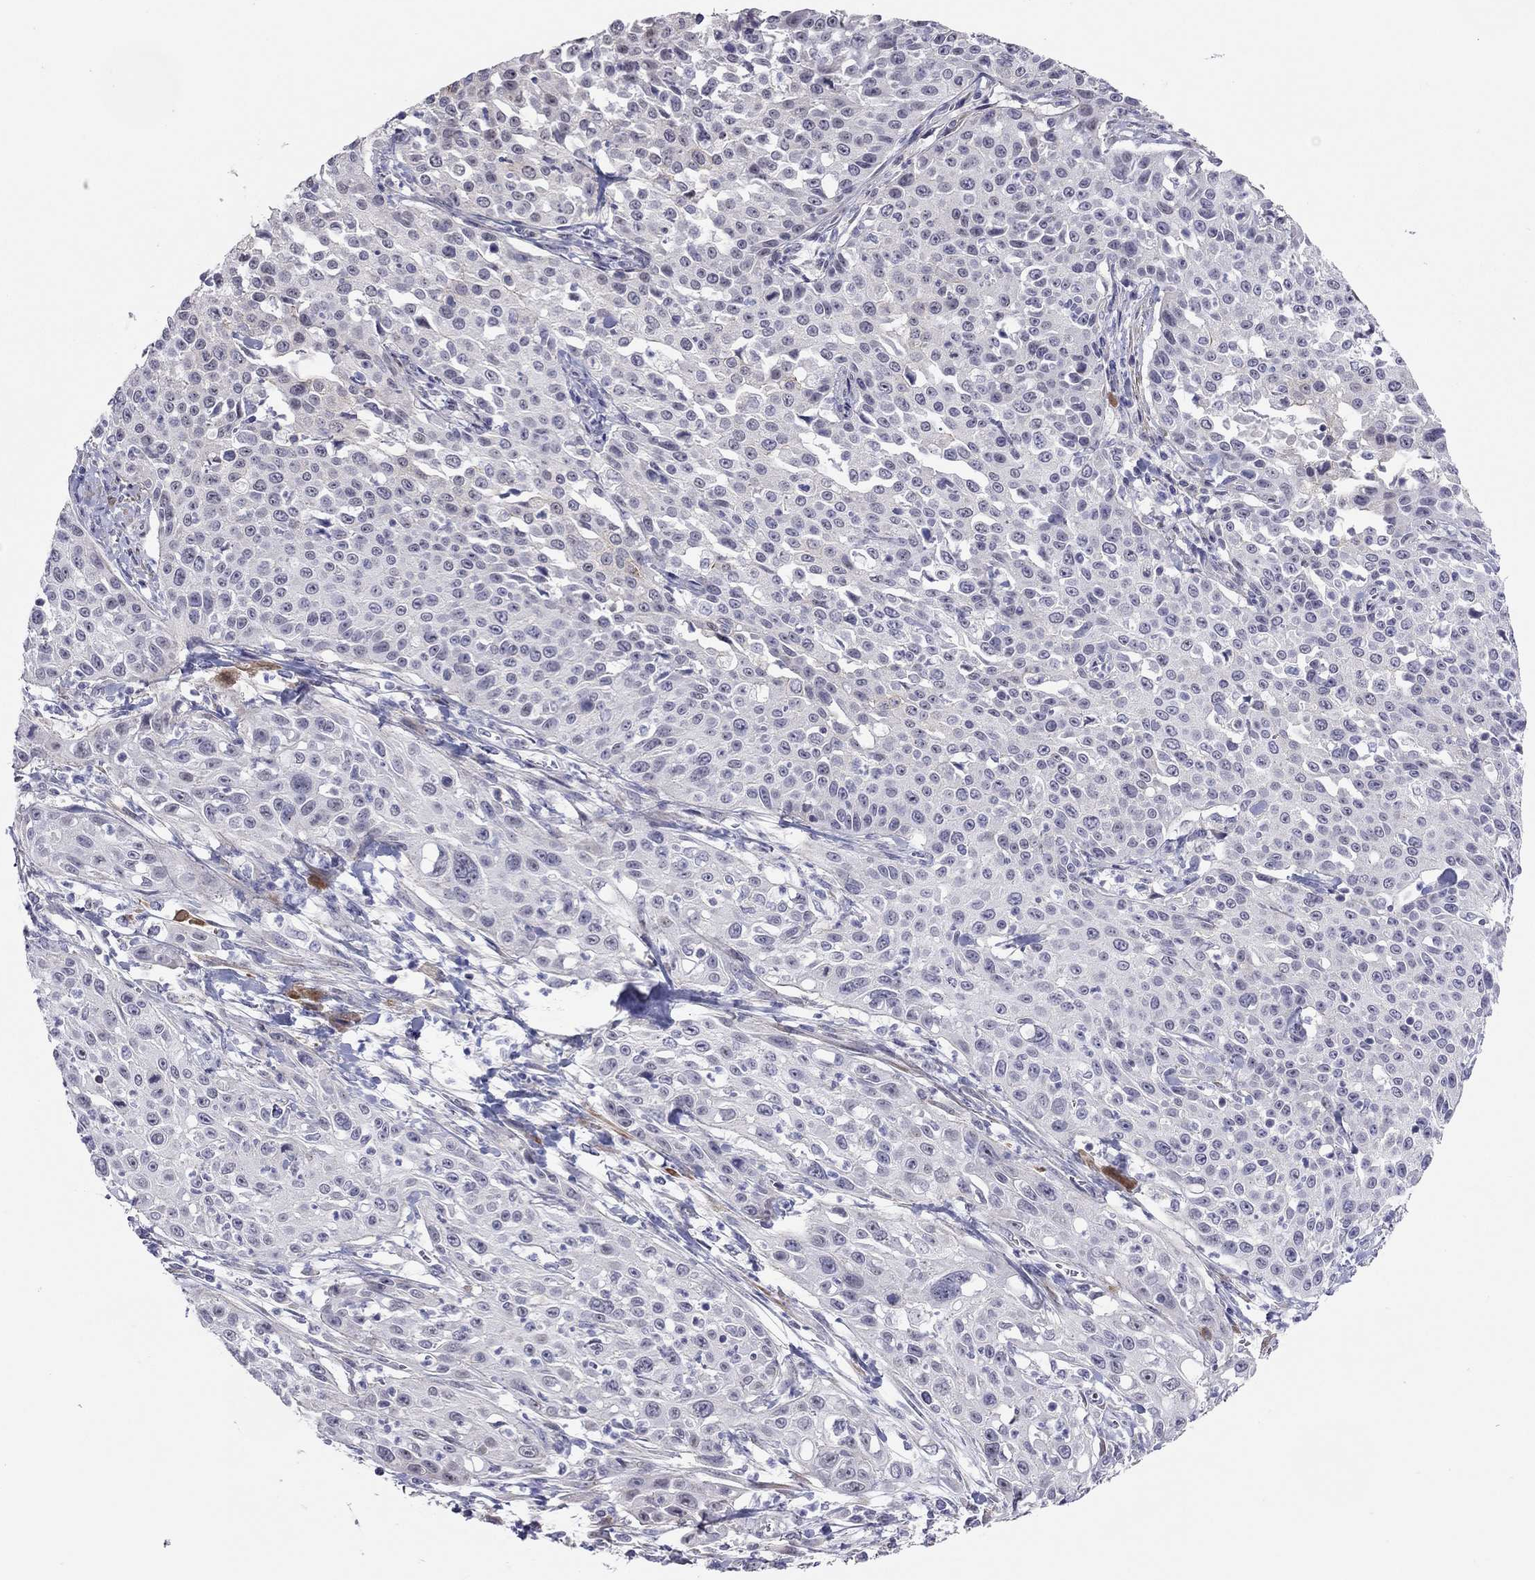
{"staining": {"intensity": "negative", "quantity": "none", "location": "none"}, "tissue": "cervical cancer", "cell_type": "Tumor cells", "image_type": "cancer", "snomed": [{"axis": "morphology", "description": "Squamous cell carcinoma, NOS"}, {"axis": "topography", "description": "Cervix"}], "caption": "Micrograph shows no significant protein staining in tumor cells of cervical cancer. Nuclei are stained in blue.", "gene": "SYTL2", "patient": {"sex": "female", "age": 26}}